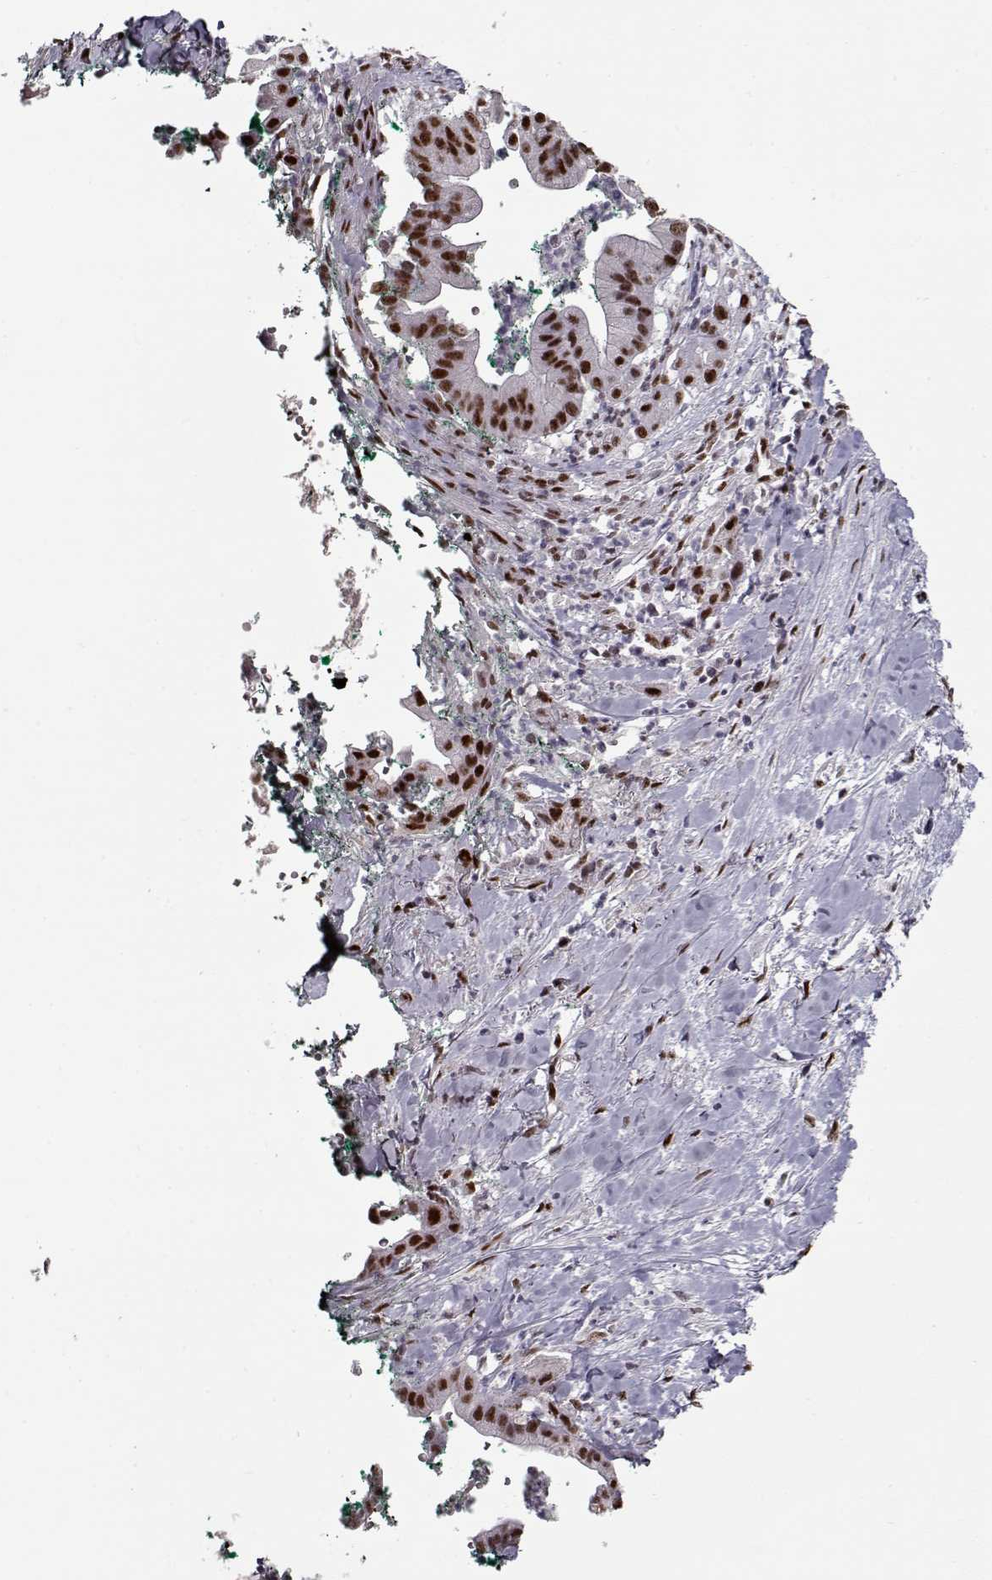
{"staining": {"intensity": "strong", "quantity": ">75%", "location": "nuclear"}, "tissue": "pancreatic cancer", "cell_type": "Tumor cells", "image_type": "cancer", "snomed": [{"axis": "morphology", "description": "Normal tissue, NOS"}, {"axis": "morphology", "description": "Adenocarcinoma, NOS"}, {"axis": "topography", "description": "Lymph node"}, {"axis": "topography", "description": "Pancreas"}], "caption": "Strong nuclear positivity is appreciated in approximately >75% of tumor cells in pancreatic adenocarcinoma.", "gene": "PRMT8", "patient": {"sex": "female", "age": 58}}